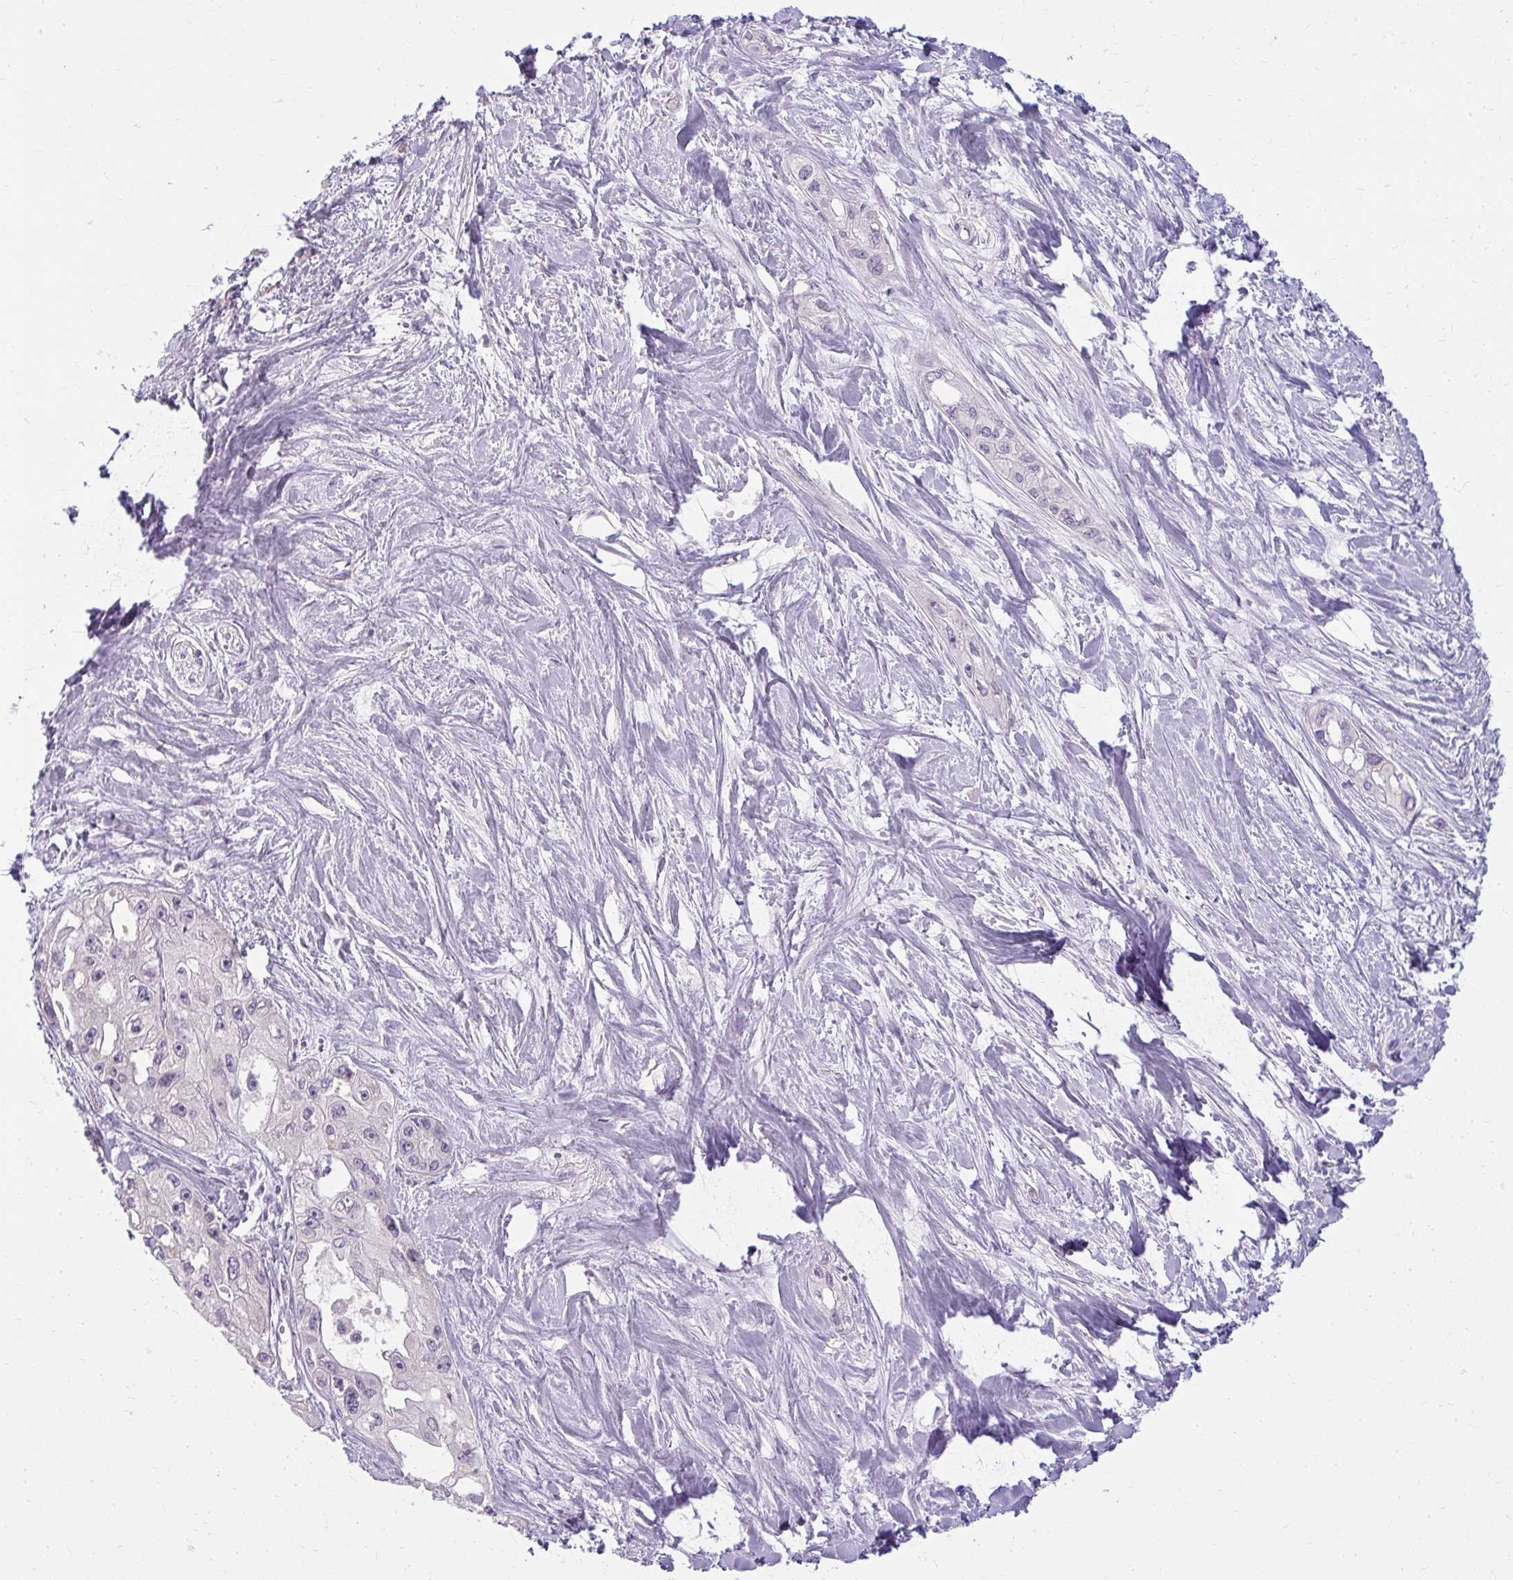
{"staining": {"intensity": "negative", "quantity": "none", "location": "none"}, "tissue": "pancreatic cancer", "cell_type": "Tumor cells", "image_type": "cancer", "snomed": [{"axis": "morphology", "description": "Adenocarcinoma, NOS"}, {"axis": "topography", "description": "Pancreas"}], "caption": "Pancreatic cancer stained for a protein using immunohistochemistry displays no staining tumor cells.", "gene": "ZFYVE26", "patient": {"sex": "female", "age": 50}}